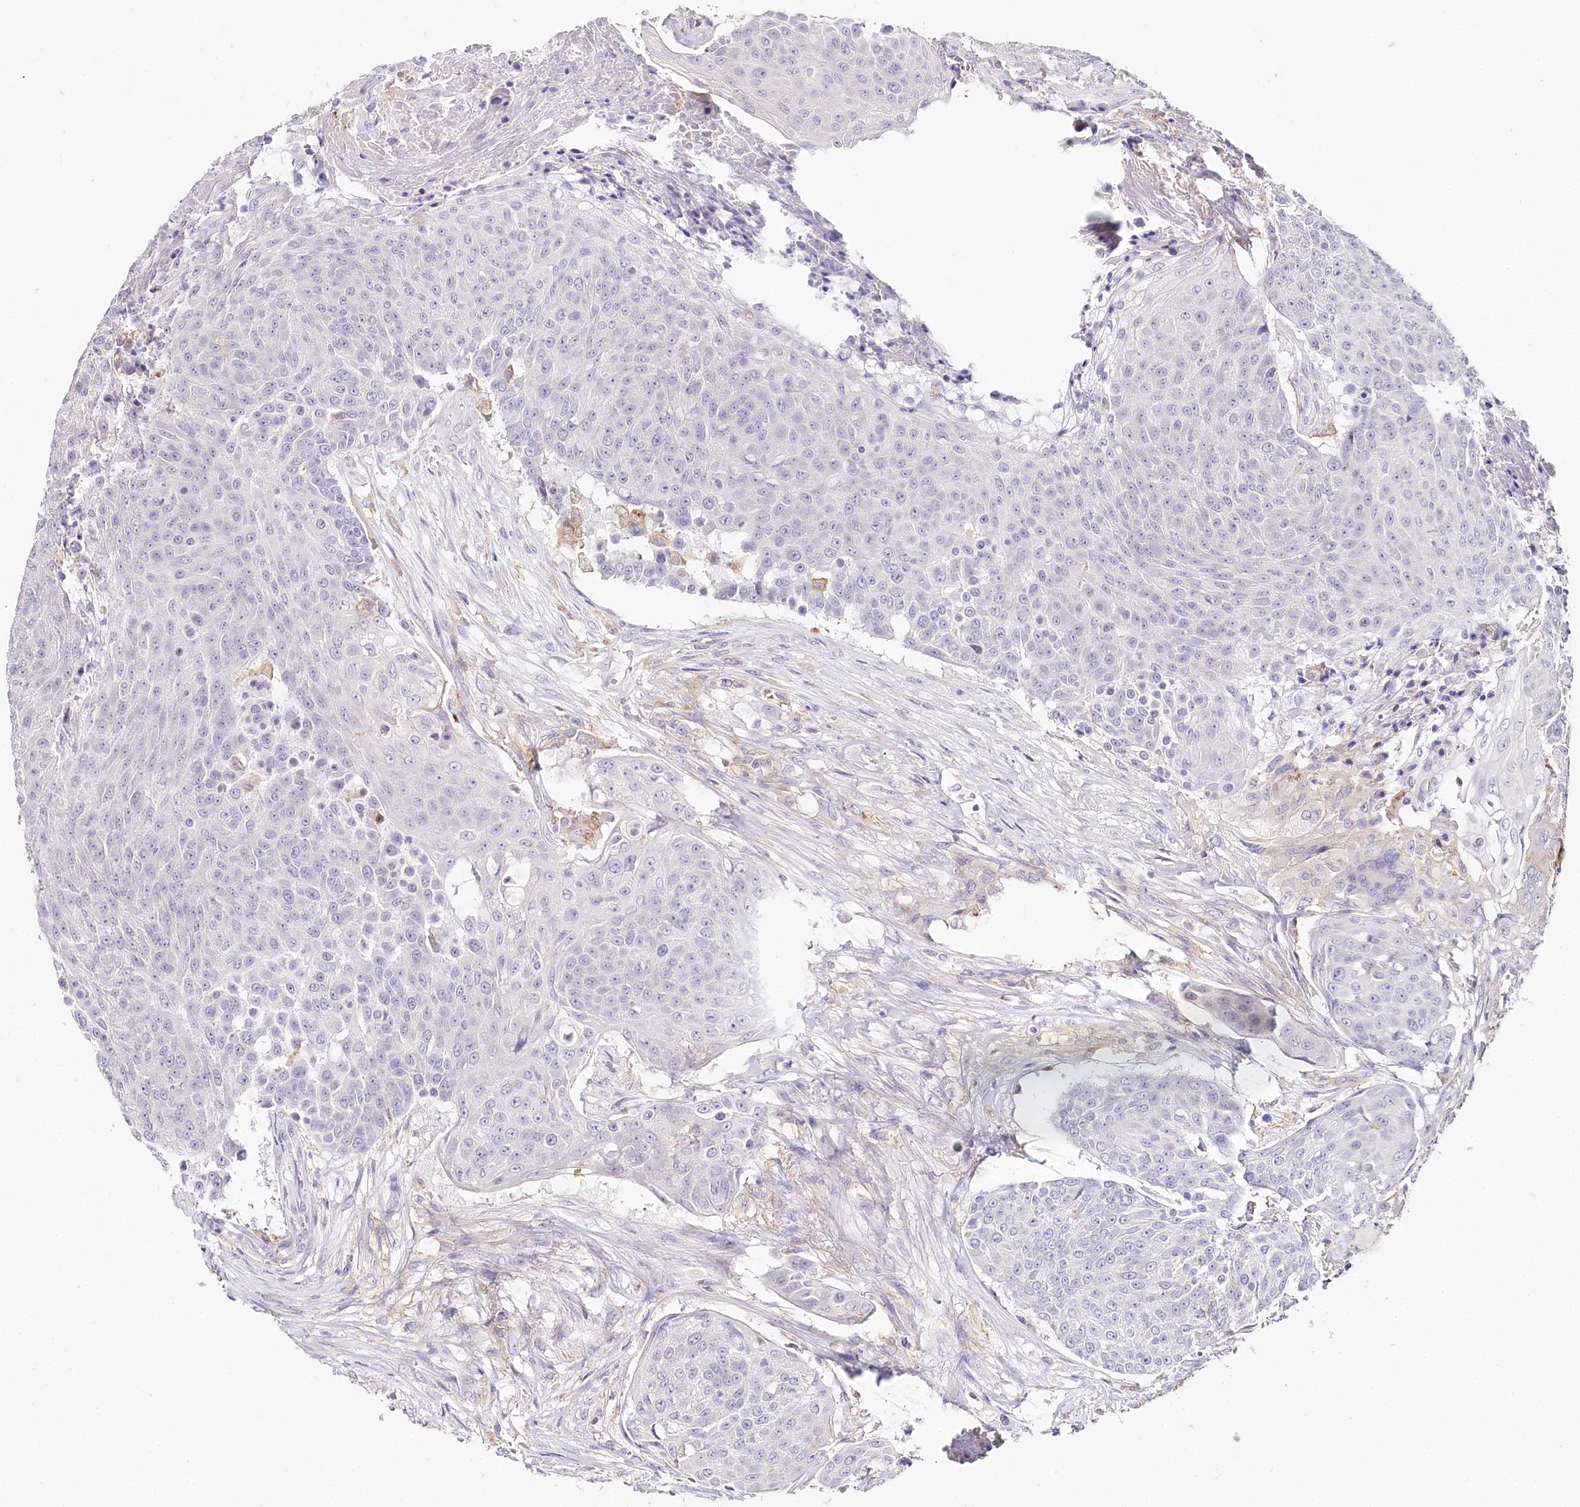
{"staining": {"intensity": "negative", "quantity": "none", "location": "none"}, "tissue": "urothelial cancer", "cell_type": "Tumor cells", "image_type": "cancer", "snomed": [{"axis": "morphology", "description": "Urothelial carcinoma, High grade"}, {"axis": "topography", "description": "Urinary bladder"}], "caption": "Tumor cells are negative for brown protein staining in high-grade urothelial carcinoma.", "gene": "DAPK1", "patient": {"sex": "female", "age": 63}}